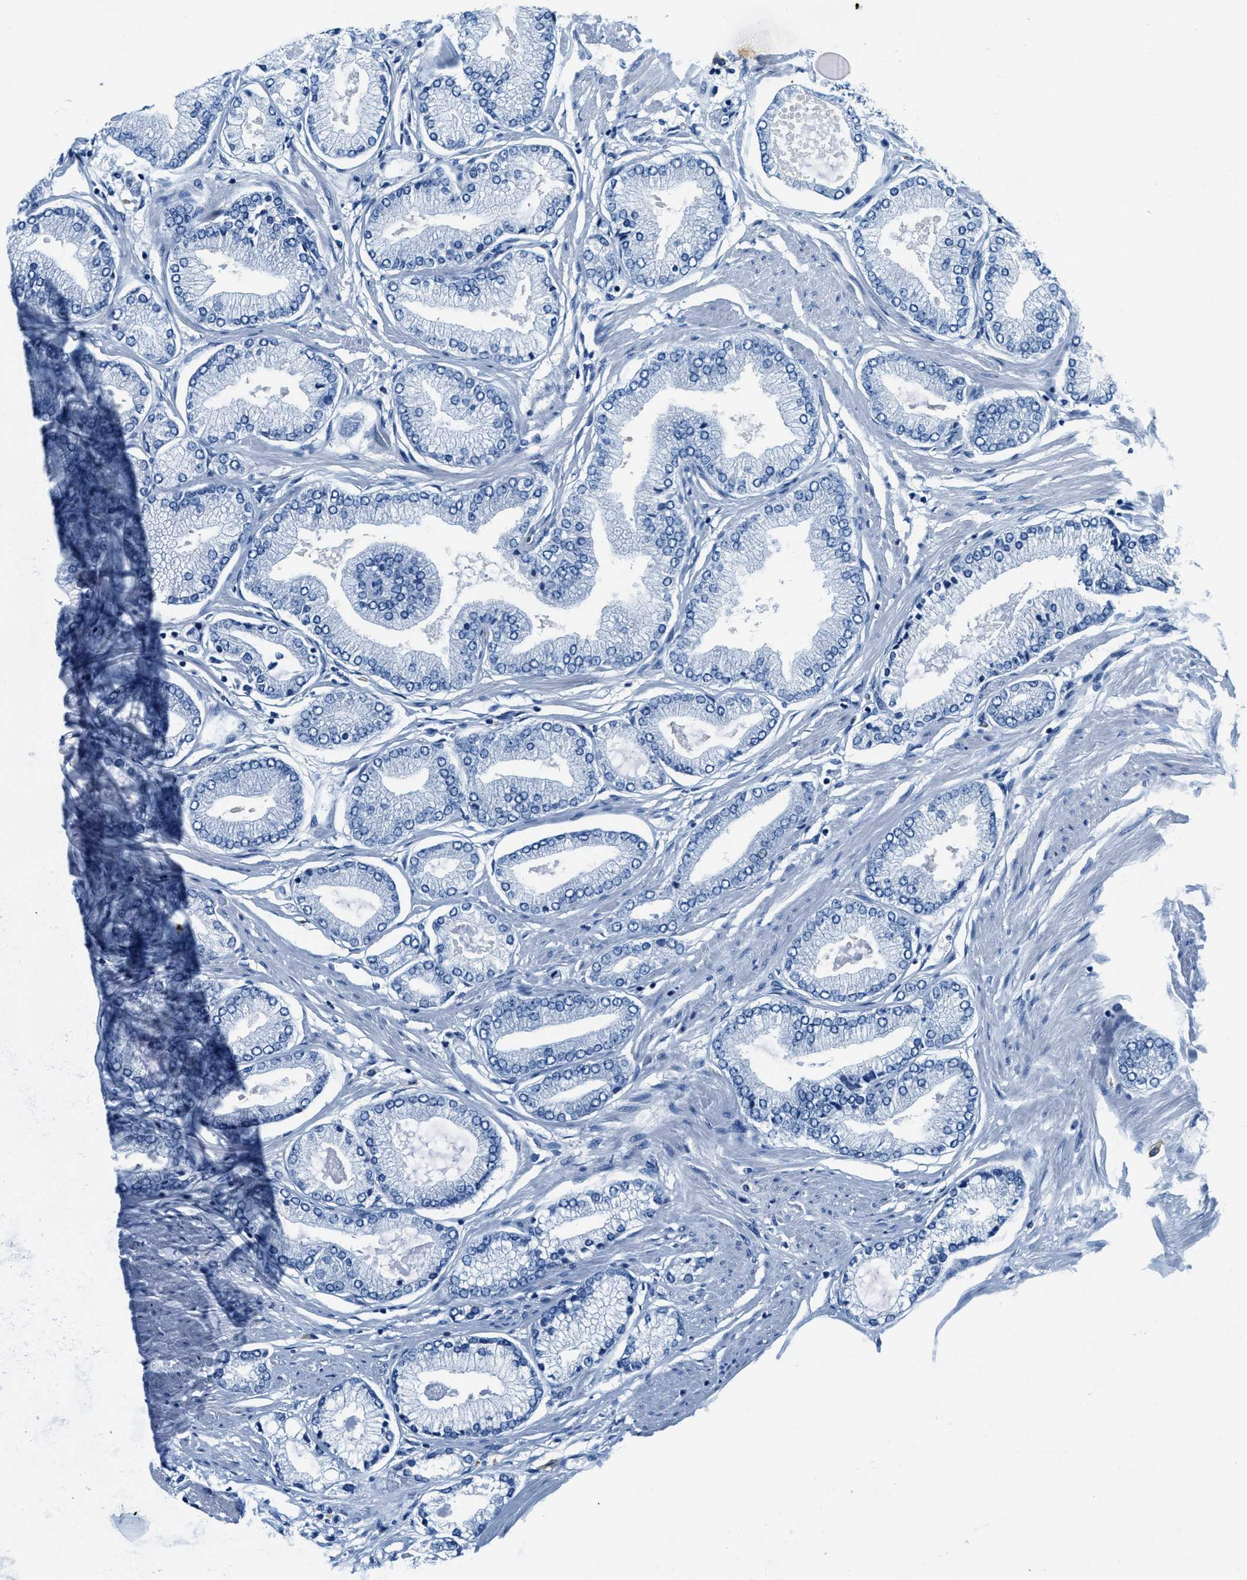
{"staining": {"intensity": "negative", "quantity": "none", "location": "none"}, "tissue": "prostate cancer", "cell_type": "Tumor cells", "image_type": "cancer", "snomed": [{"axis": "morphology", "description": "Adenocarcinoma, High grade"}, {"axis": "topography", "description": "Prostate"}], "caption": "Tumor cells are negative for brown protein staining in prostate cancer (high-grade adenocarcinoma).", "gene": "UBAC2", "patient": {"sex": "male", "age": 61}}